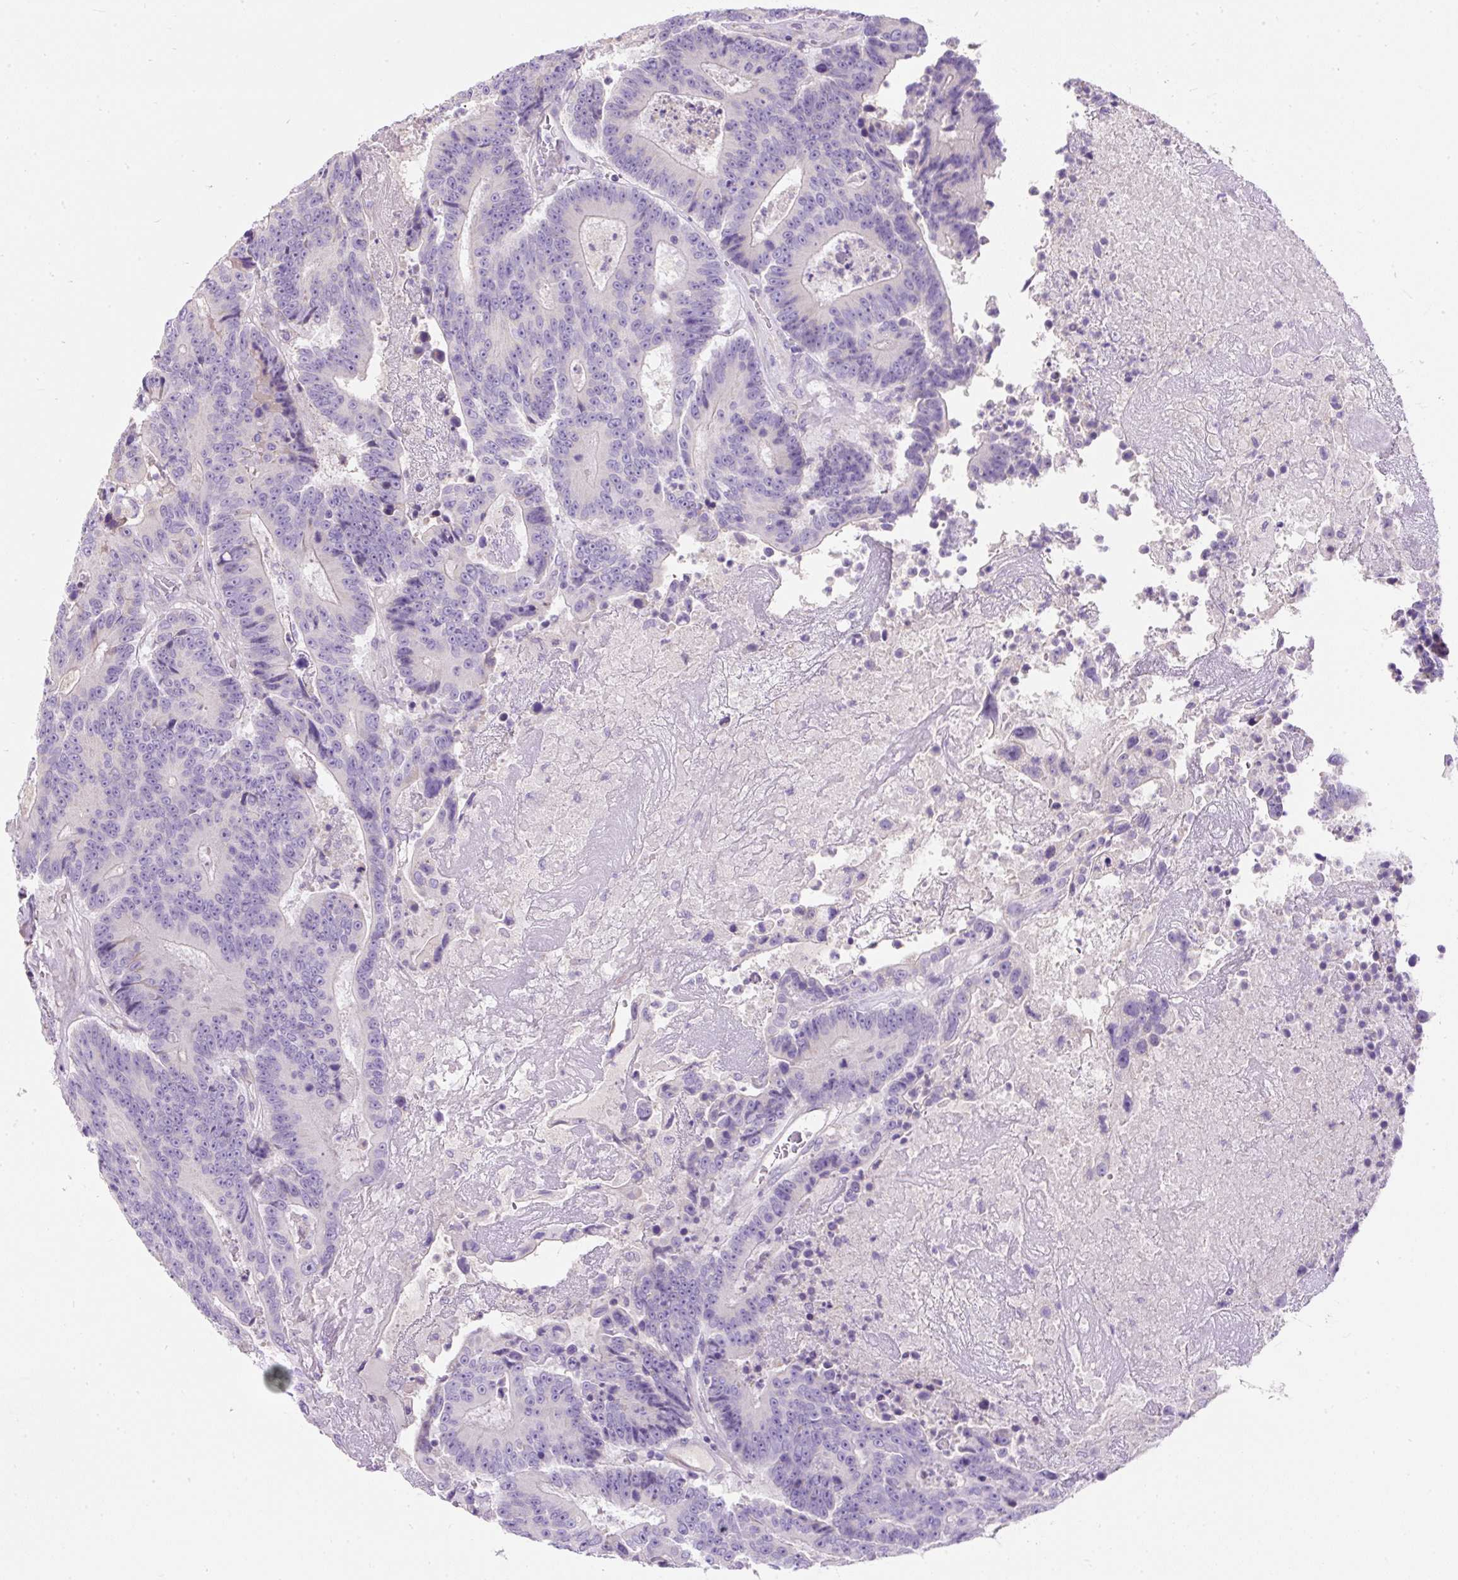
{"staining": {"intensity": "negative", "quantity": "none", "location": "none"}, "tissue": "colorectal cancer", "cell_type": "Tumor cells", "image_type": "cancer", "snomed": [{"axis": "morphology", "description": "Adenocarcinoma, NOS"}, {"axis": "topography", "description": "Colon"}], "caption": "The histopathology image demonstrates no significant staining in tumor cells of adenocarcinoma (colorectal). (Immunohistochemistry (ihc), brightfield microscopy, high magnification).", "gene": "SUSD5", "patient": {"sex": "male", "age": 83}}